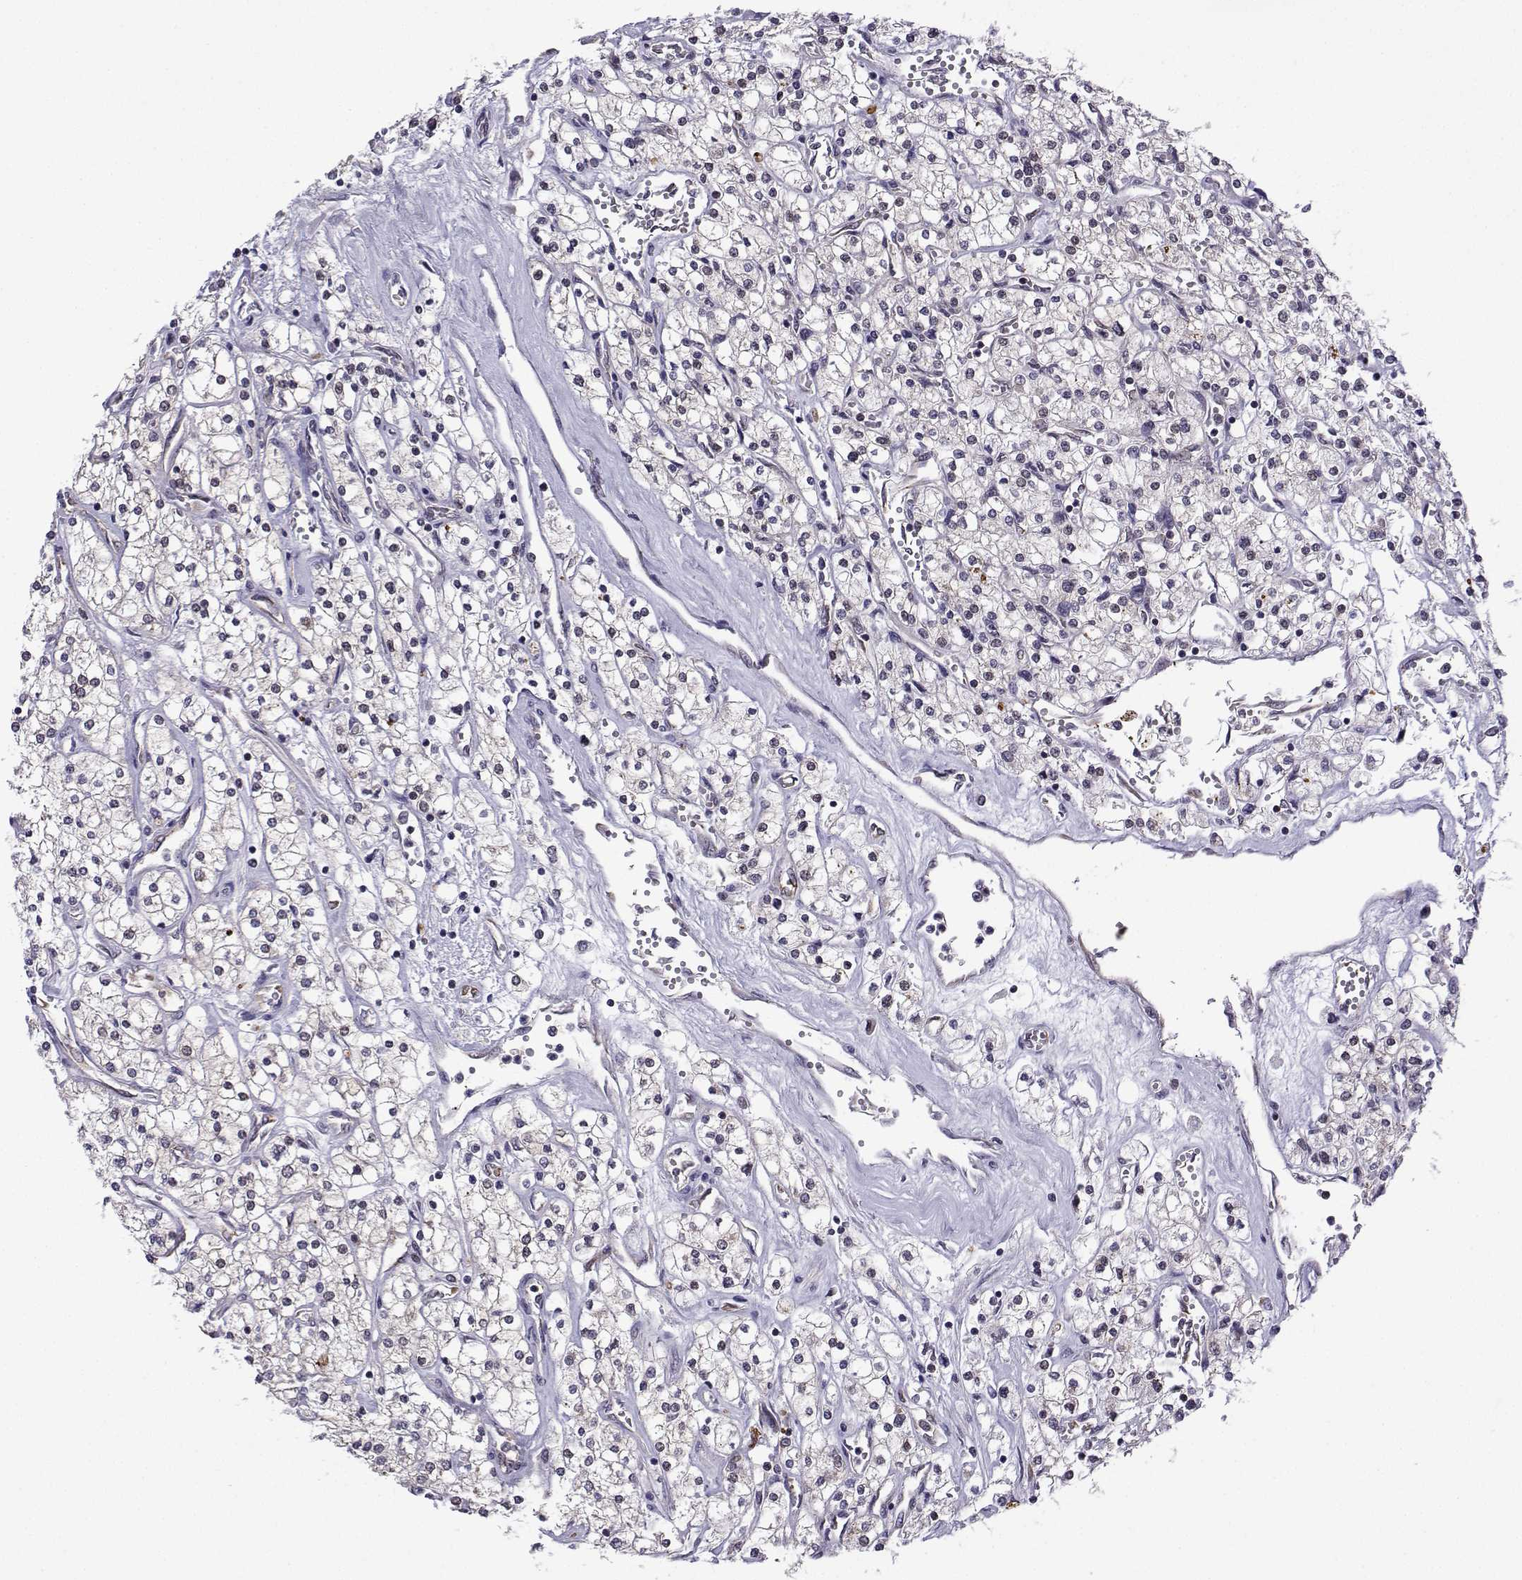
{"staining": {"intensity": "moderate", "quantity": "<25%", "location": "nuclear"}, "tissue": "renal cancer", "cell_type": "Tumor cells", "image_type": "cancer", "snomed": [{"axis": "morphology", "description": "Adenocarcinoma, NOS"}, {"axis": "topography", "description": "Kidney"}], "caption": "A histopathology image of human renal cancer (adenocarcinoma) stained for a protein reveals moderate nuclear brown staining in tumor cells.", "gene": "INCENP", "patient": {"sex": "male", "age": 80}}